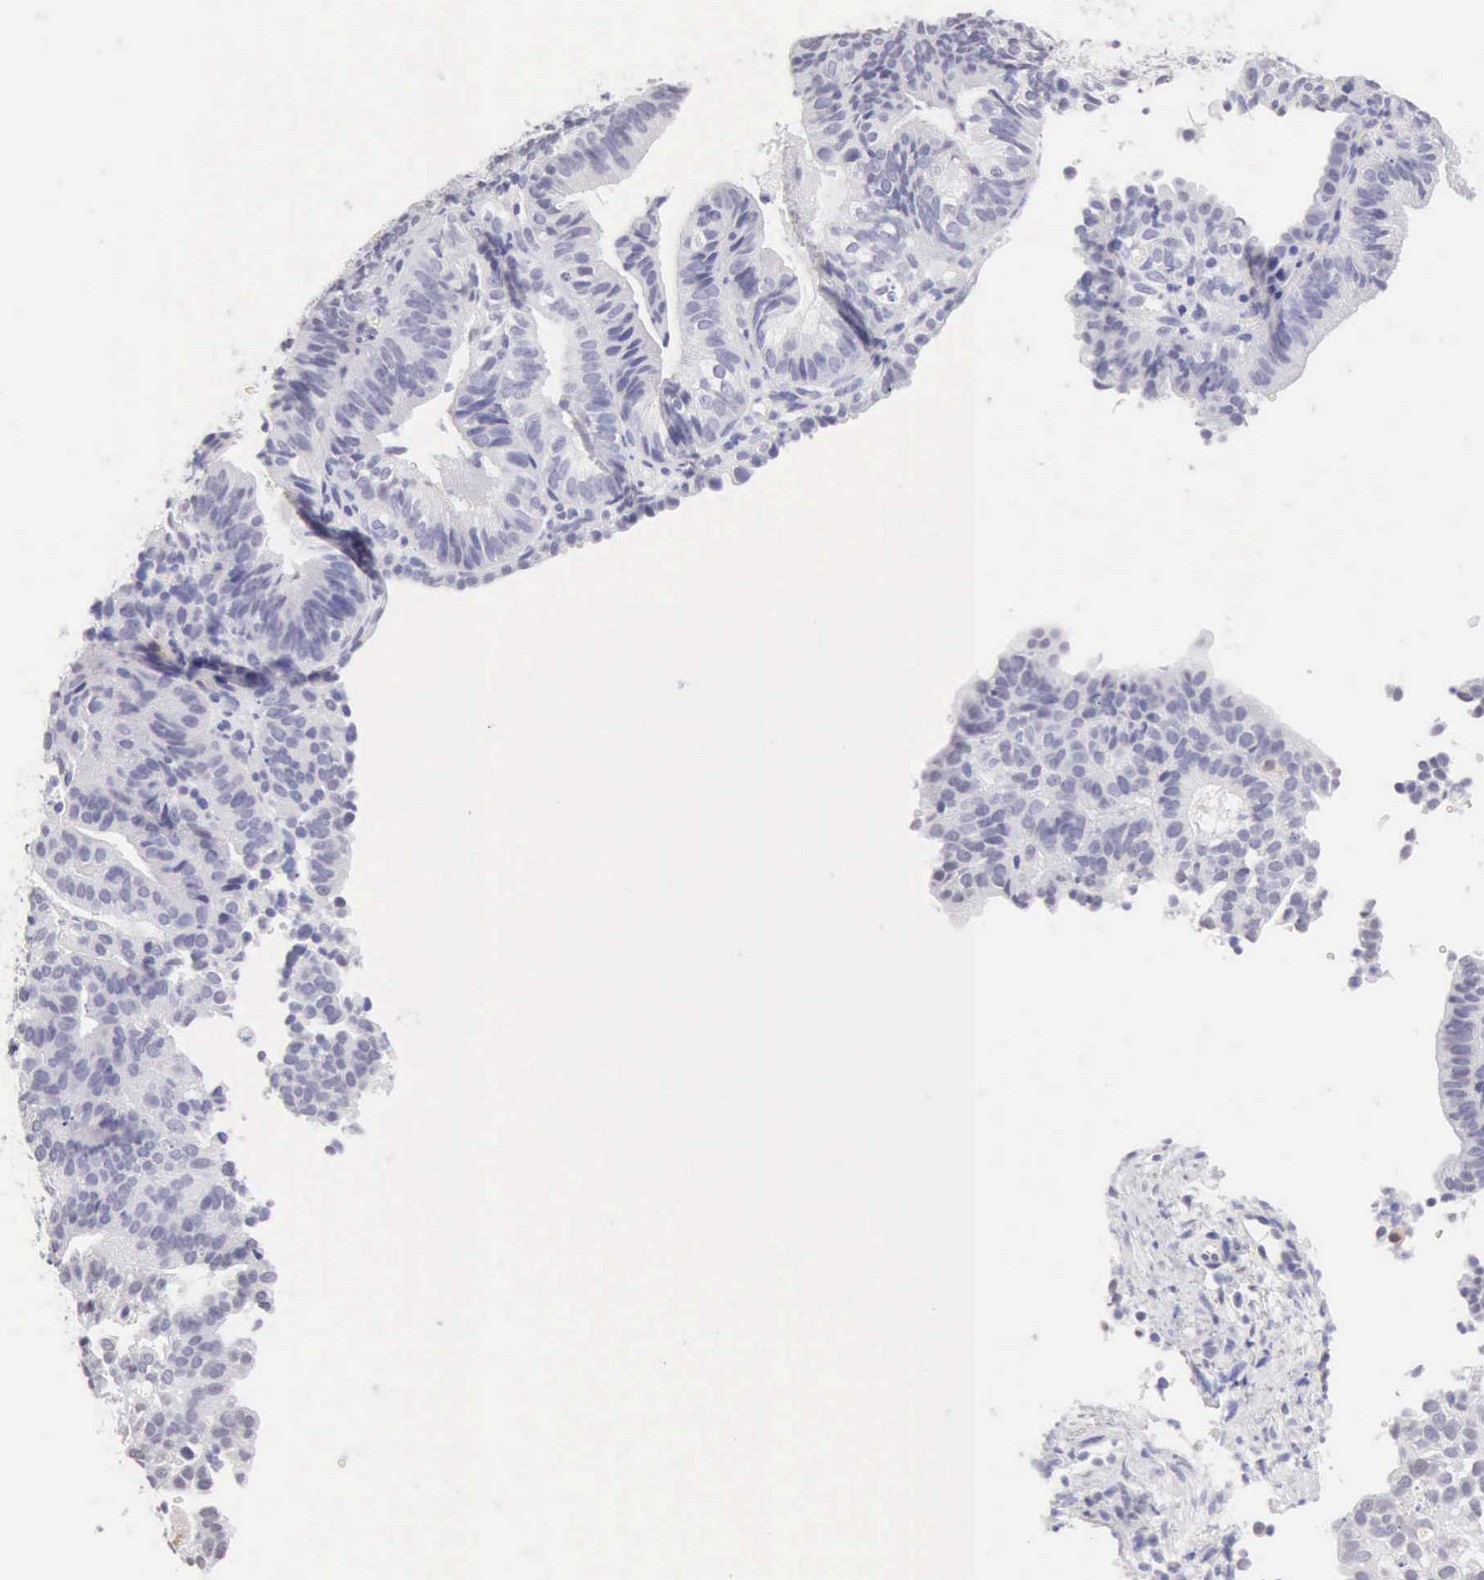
{"staining": {"intensity": "negative", "quantity": "none", "location": "none"}, "tissue": "cervical cancer", "cell_type": "Tumor cells", "image_type": "cancer", "snomed": [{"axis": "morphology", "description": "Adenocarcinoma, NOS"}, {"axis": "topography", "description": "Cervix"}], "caption": "The photomicrograph reveals no significant expression in tumor cells of adenocarcinoma (cervical). (DAB IHC, high magnification).", "gene": "RNASE1", "patient": {"sex": "female", "age": 60}}